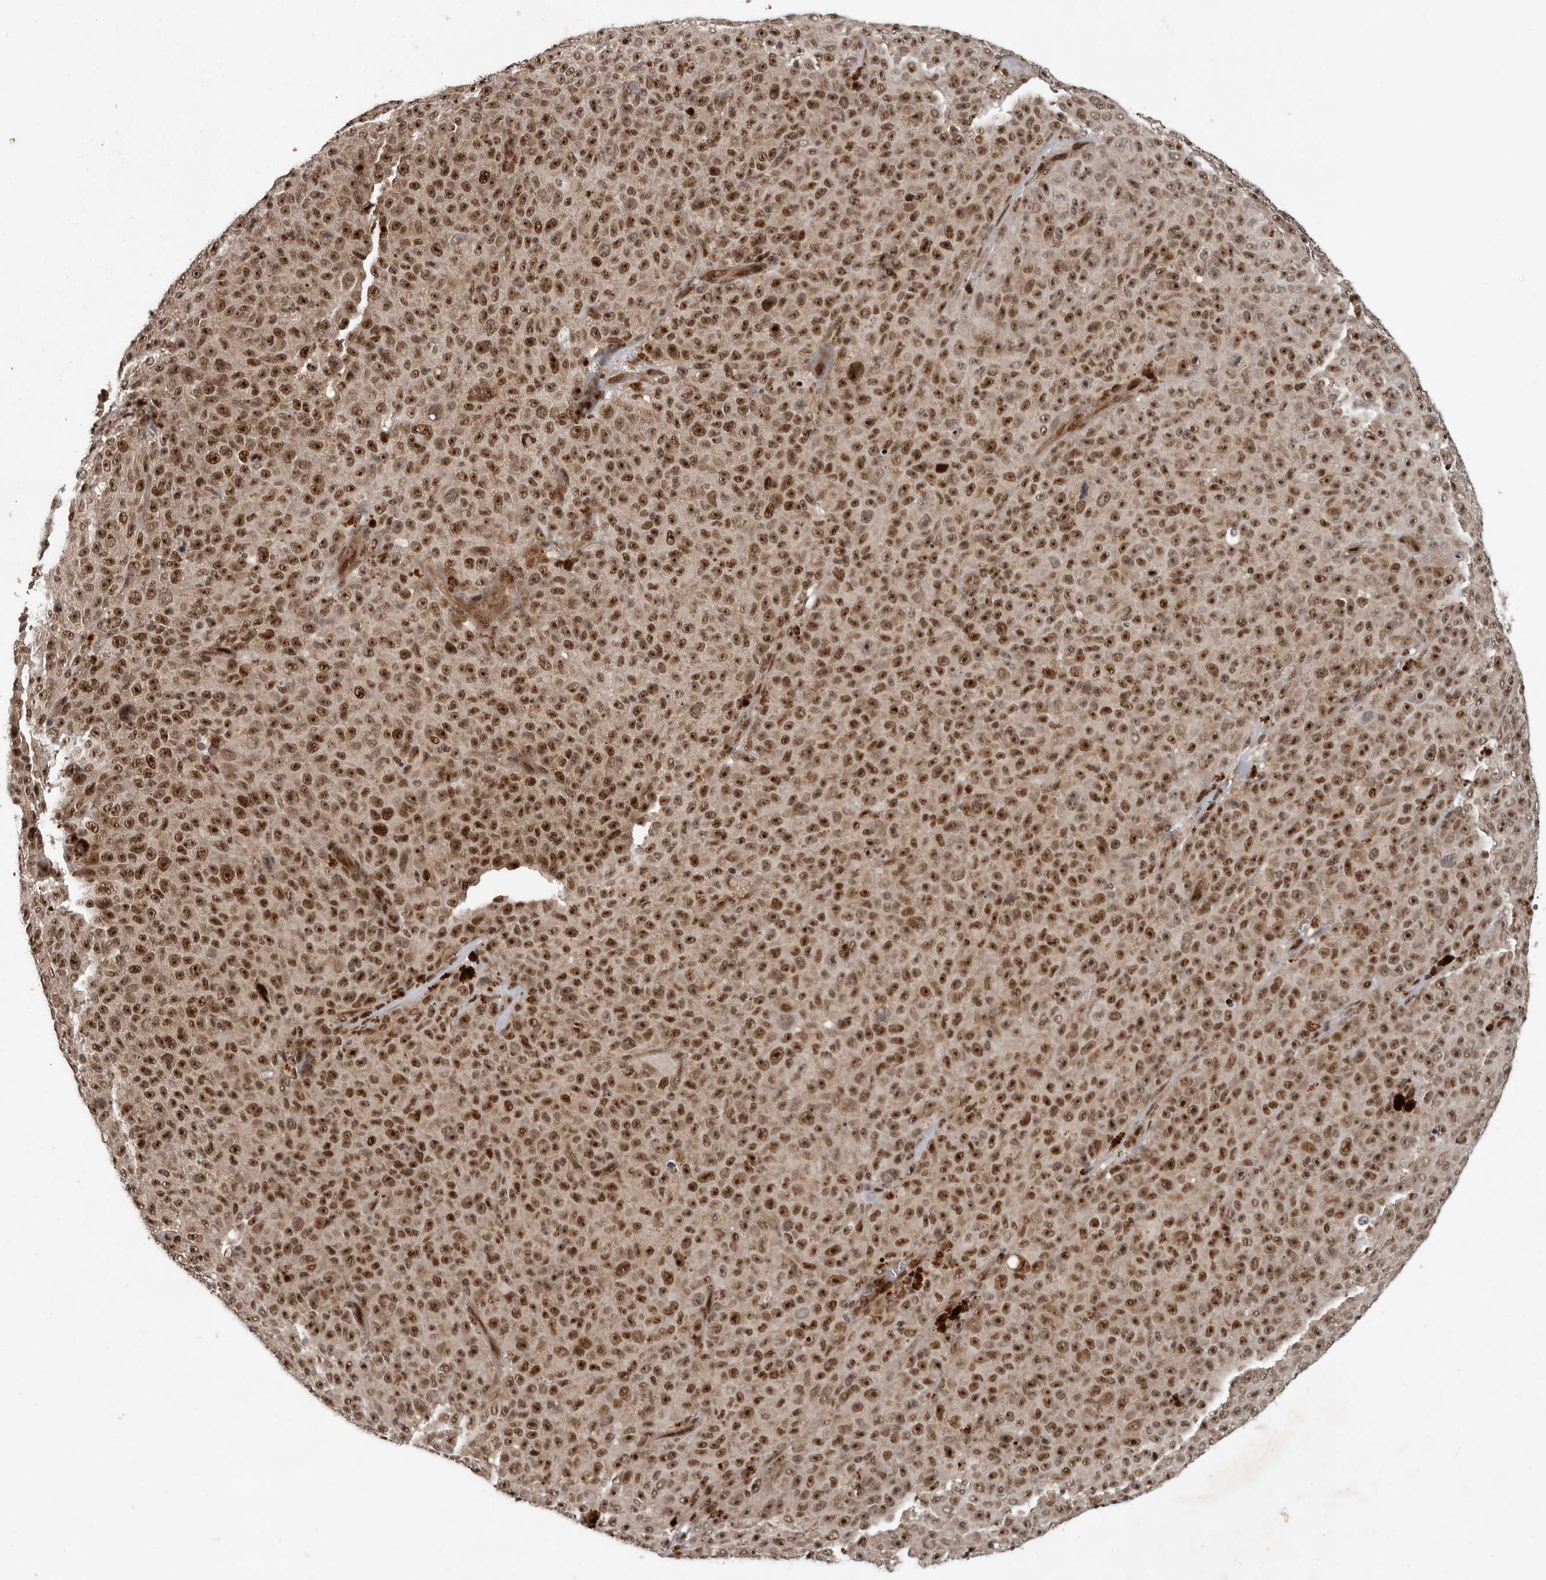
{"staining": {"intensity": "strong", "quantity": ">75%", "location": "nuclear"}, "tissue": "melanoma", "cell_type": "Tumor cells", "image_type": "cancer", "snomed": [{"axis": "morphology", "description": "Malignant melanoma, NOS"}, {"axis": "topography", "description": "Skin"}], "caption": "An image showing strong nuclear expression in about >75% of tumor cells in malignant melanoma, as visualized by brown immunohistochemical staining.", "gene": "CDC27", "patient": {"sex": "female", "age": 82}}